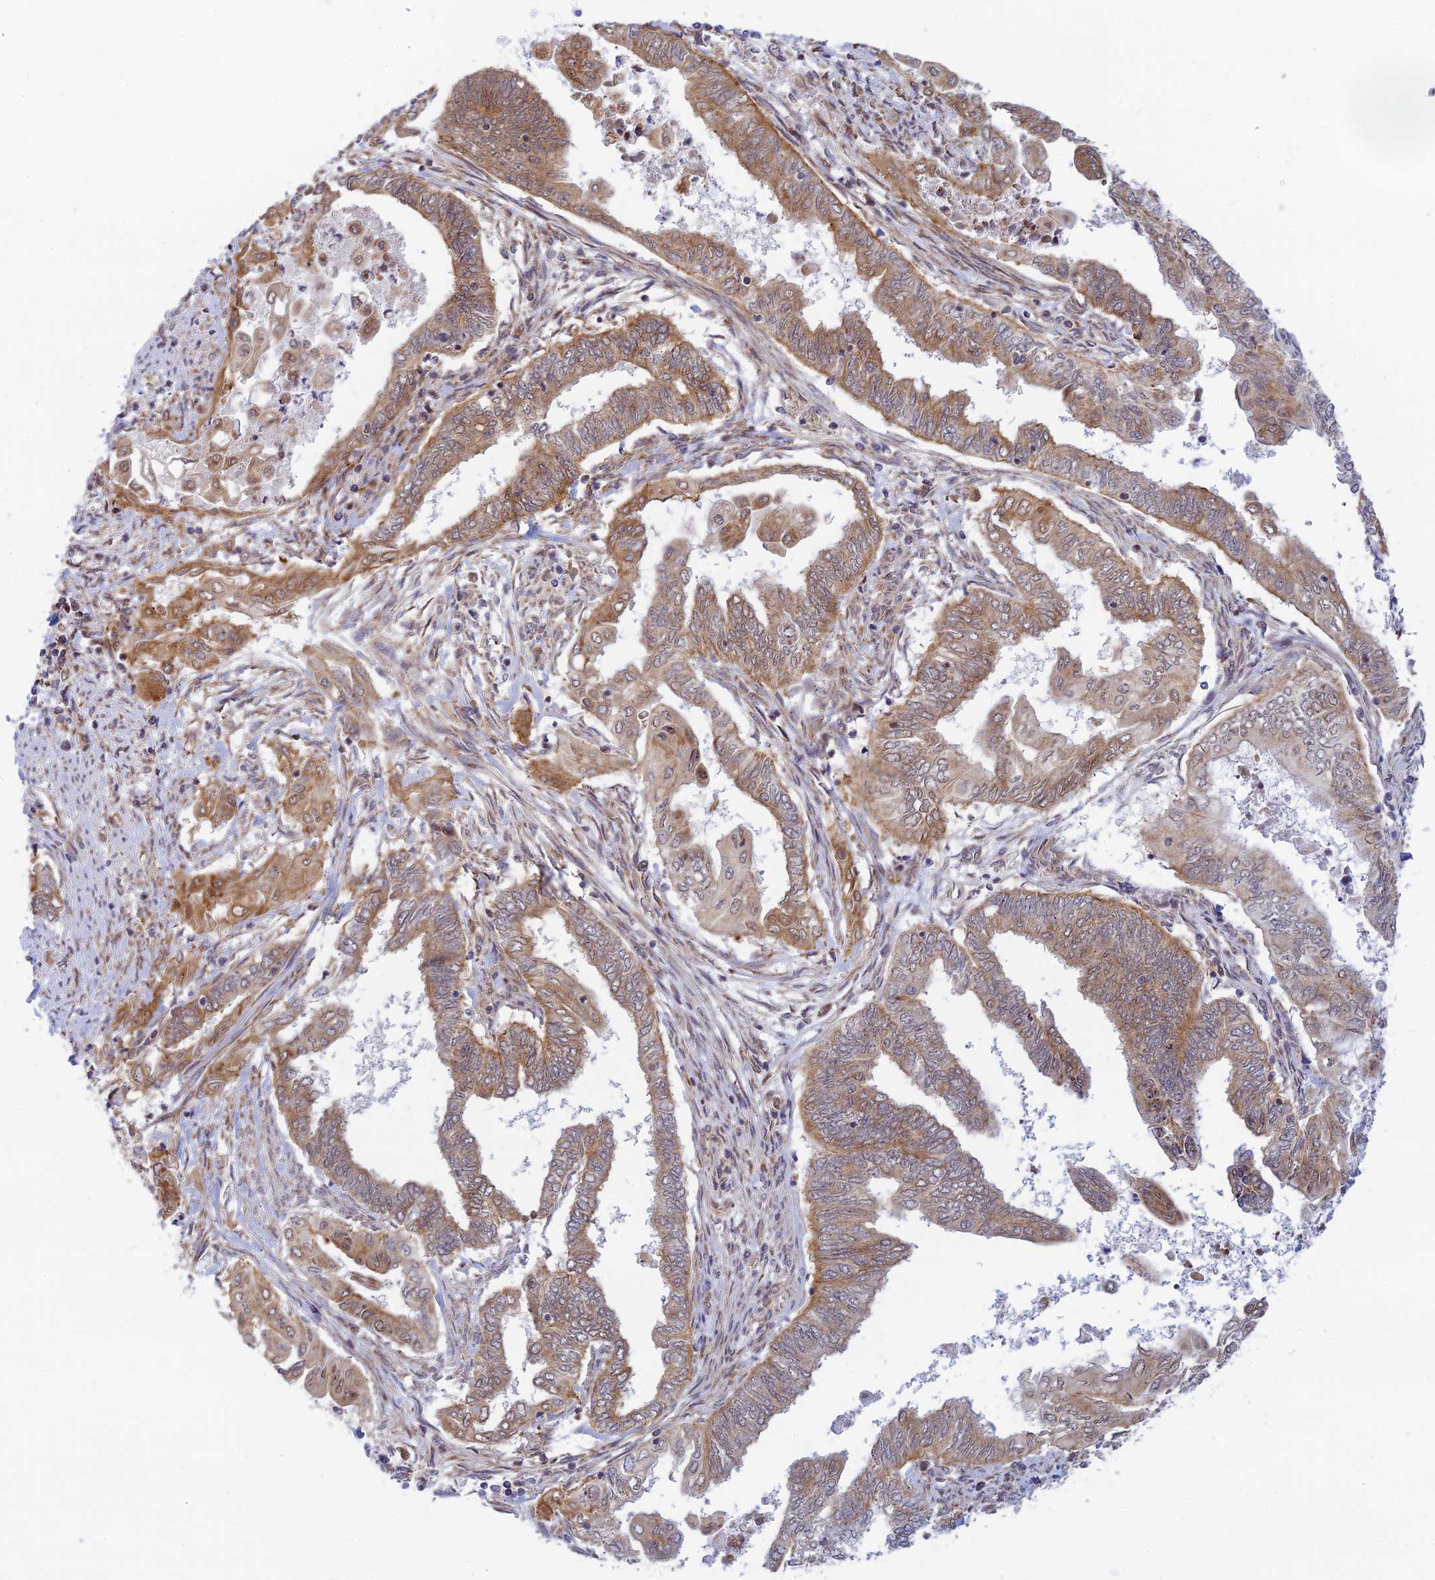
{"staining": {"intensity": "moderate", "quantity": ">75%", "location": "cytoplasmic/membranous"}, "tissue": "endometrial cancer", "cell_type": "Tumor cells", "image_type": "cancer", "snomed": [{"axis": "morphology", "description": "Adenocarcinoma, NOS"}, {"axis": "topography", "description": "Uterus"}, {"axis": "topography", "description": "Endometrium"}], "caption": "The immunohistochemical stain highlights moderate cytoplasmic/membranous positivity in tumor cells of endometrial adenocarcinoma tissue. Immunohistochemistry (ihc) stains the protein of interest in brown and the nuclei are stained blue.", "gene": "HOOK2", "patient": {"sex": "female", "age": 70}}